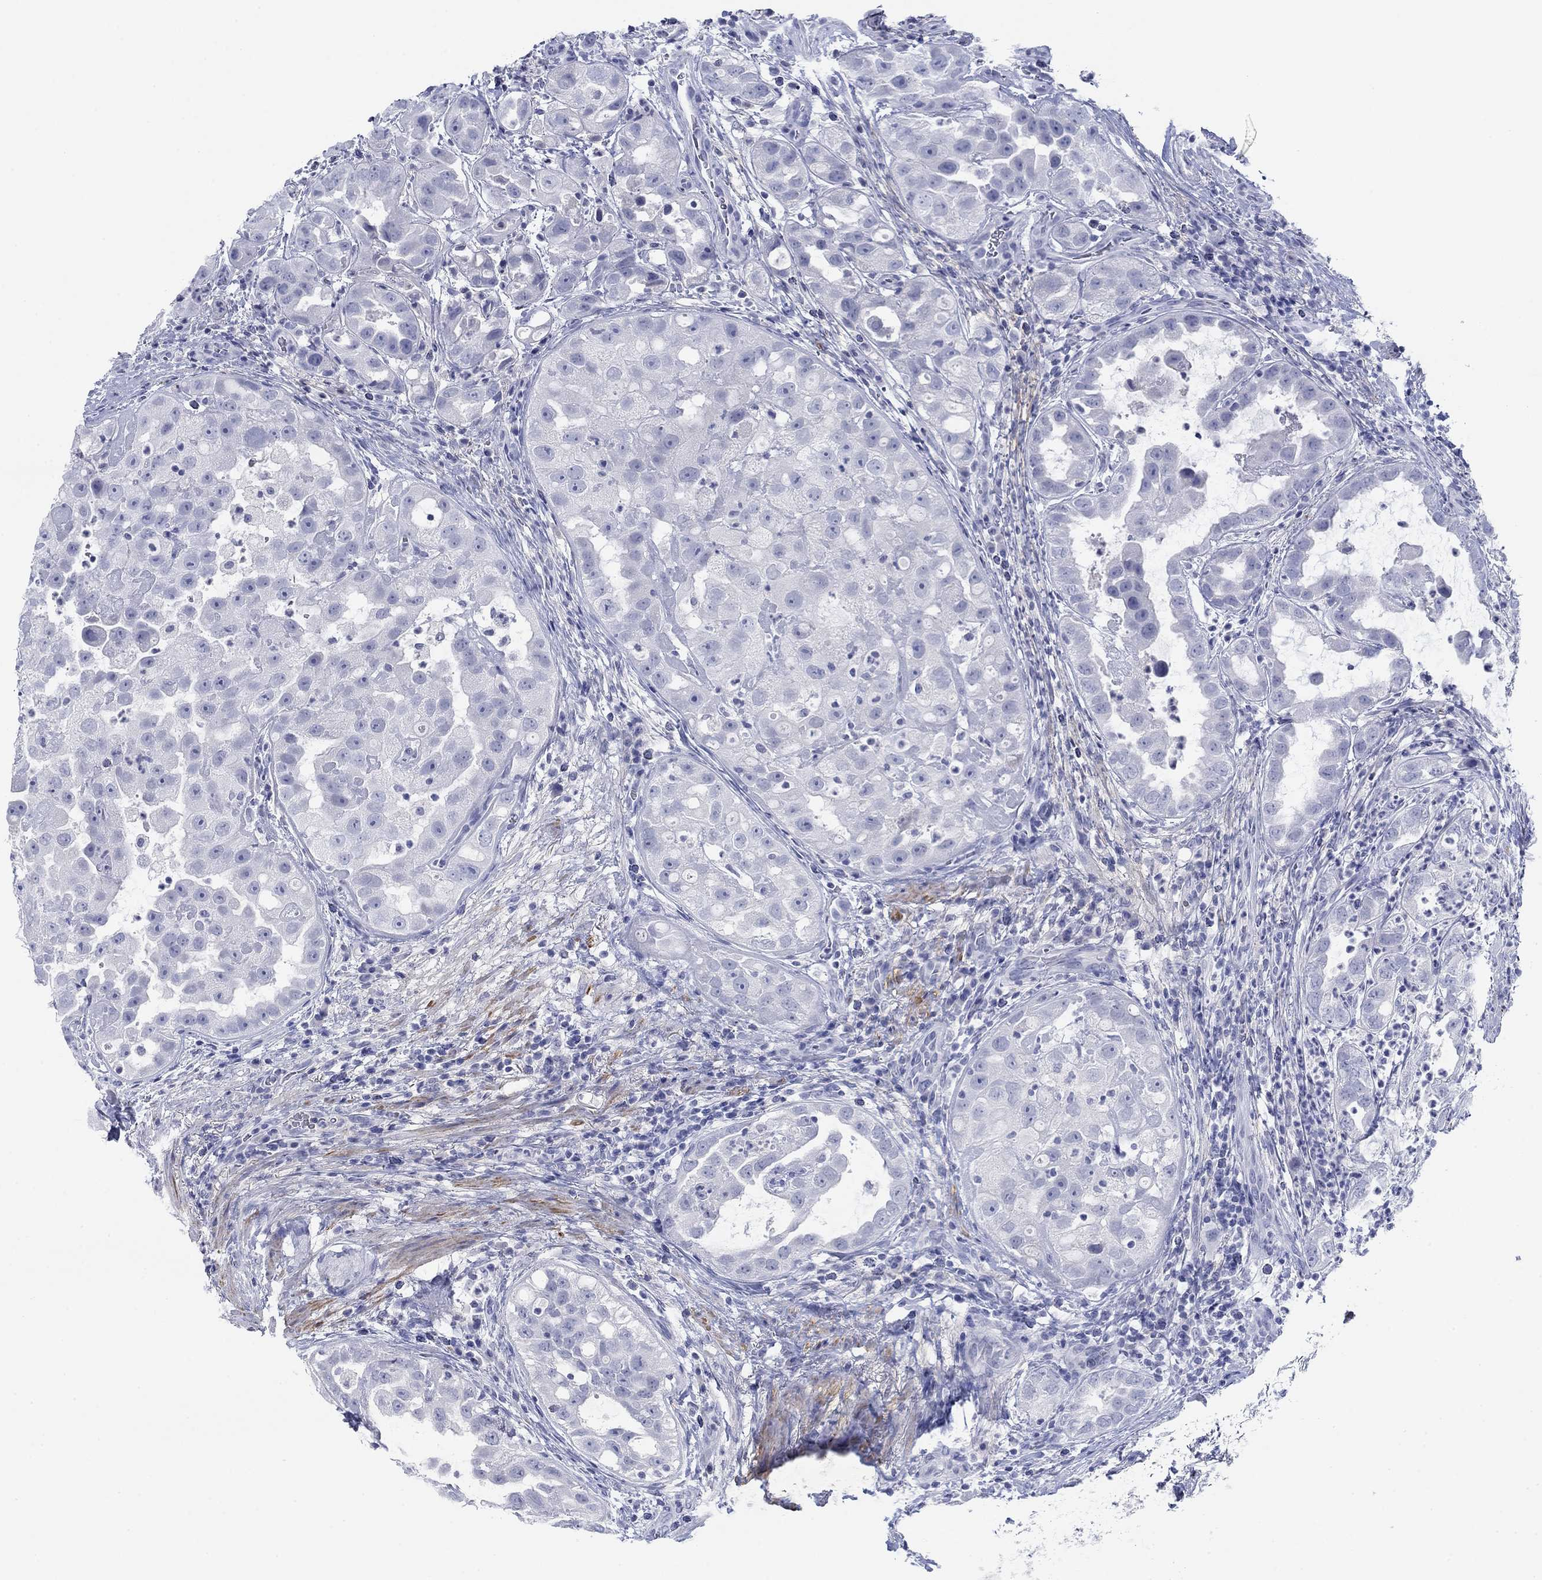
{"staining": {"intensity": "negative", "quantity": "none", "location": "none"}, "tissue": "urothelial cancer", "cell_type": "Tumor cells", "image_type": "cancer", "snomed": [{"axis": "morphology", "description": "Urothelial carcinoma, High grade"}, {"axis": "topography", "description": "Urinary bladder"}], "caption": "Immunohistochemical staining of urothelial cancer exhibits no significant positivity in tumor cells. (DAB immunohistochemistry, high magnification).", "gene": "PDYN", "patient": {"sex": "female", "age": 41}}